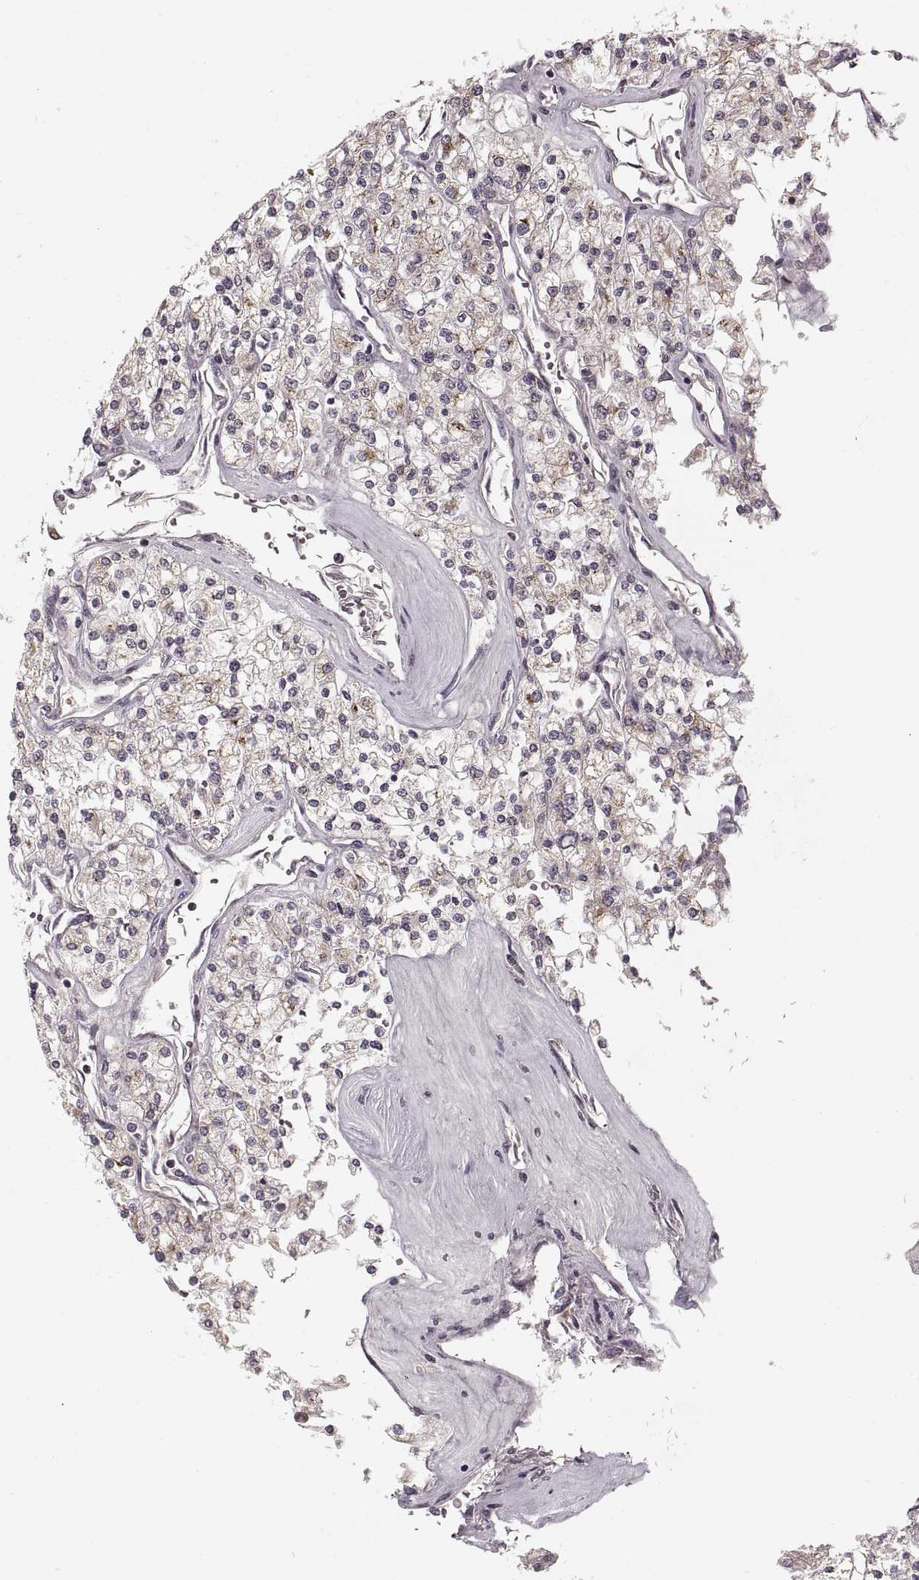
{"staining": {"intensity": "negative", "quantity": "none", "location": "none"}, "tissue": "renal cancer", "cell_type": "Tumor cells", "image_type": "cancer", "snomed": [{"axis": "morphology", "description": "Adenocarcinoma, NOS"}, {"axis": "topography", "description": "Kidney"}], "caption": "The image exhibits no significant staining in tumor cells of renal cancer (adenocarcinoma).", "gene": "ASIC3", "patient": {"sex": "male", "age": 80}}